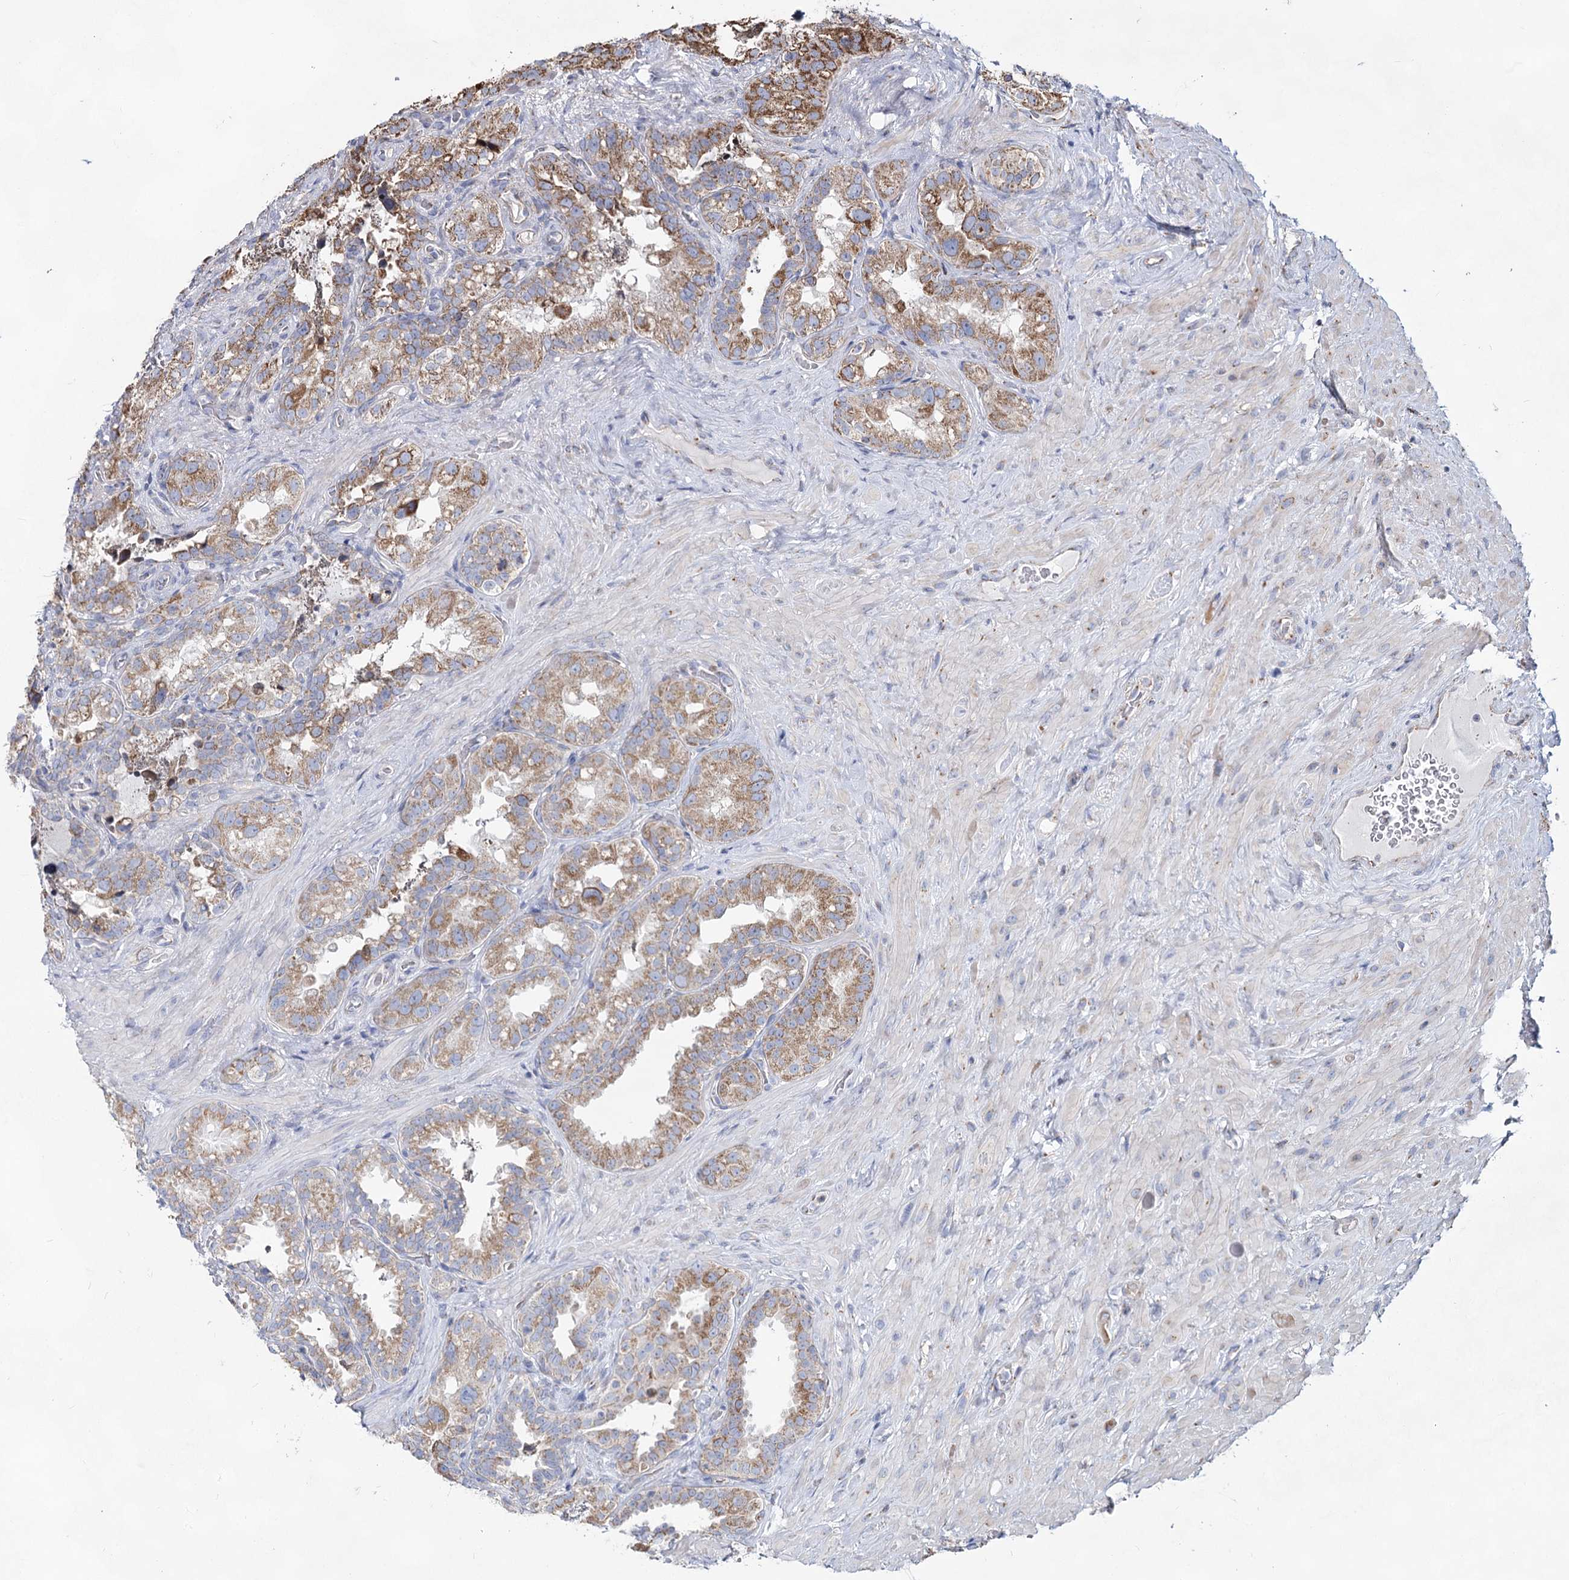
{"staining": {"intensity": "moderate", "quantity": "25%-75%", "location": "cytoplasmic/membranous"}, "tissue": "seminal vesicle", "cell_type": "Glandular cells", "image_type": "normal", "snomed": [{"axis": "morphology", "description": "Normal tissue, NOS"}, {"axis": "topography", "description": "Seminal veicle"}, {"axis": "topography", "description": "Peripheral nerve tissue"}], "caption": "This is a histology image of immunohistochemistry staining of unremarkable seminal vesicle, which shows moderate positivity in the cytoplasmic/membranous of glandular cells.", "gene": "CCDC73", "patient": {"sex": "male", "age": 67}}